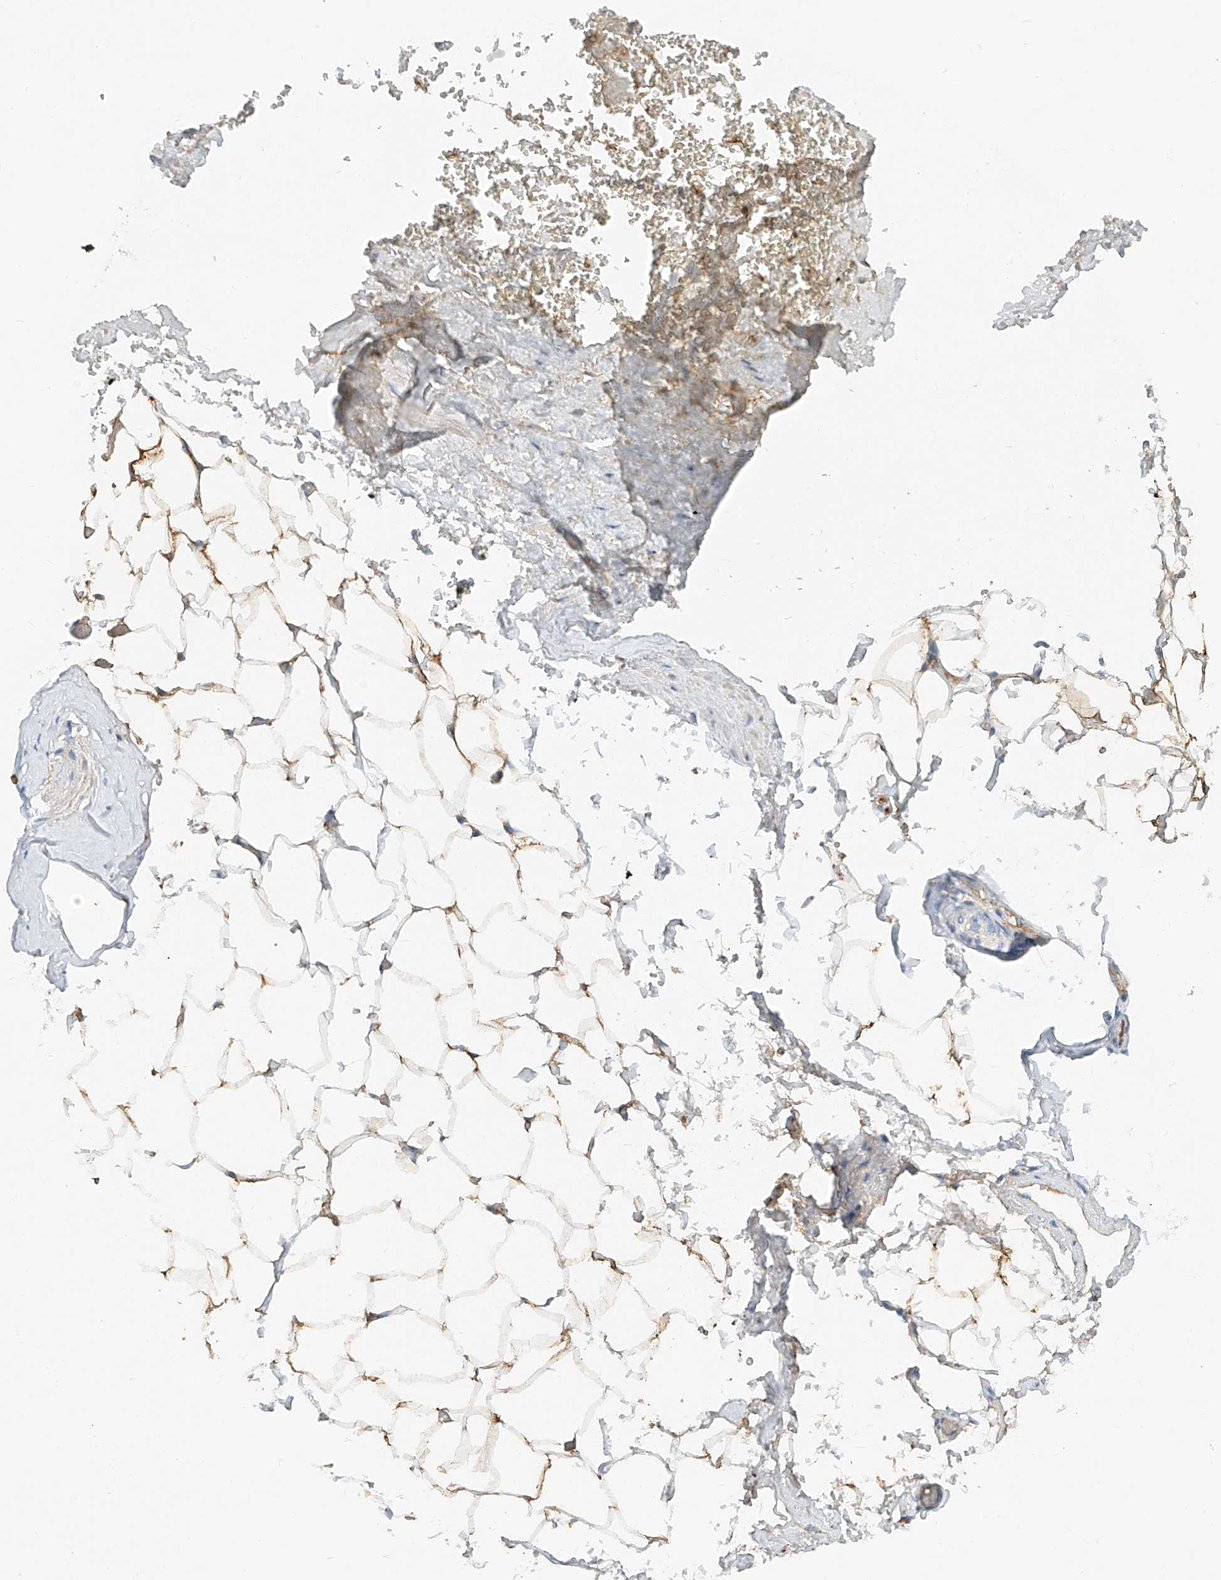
{"staining": {"intensity": "moderate", "quantity": "25%-75%", "location": "cytoplasmic/membranous"}, "tissue": "adipose tissue", "cell_type": "Adipocytes", "image_type": "normal", "snomed": [{"axis": "morphology", "description": "Normal tissue, NOS"}, {"axis": "morphology", "description": "Adenocarcinoma, Low grade"}, {"axis": "topography", "description": "Prostate"}, {"axis": "topography", "description": "Peripheral nerve tissue"}], "caption": "This photomicrograph reveals immunohistochemistry staining of unremarkable adipose tissue, with medium moderate cytoplasmic/membranous staining in approximately 25%-75% of adipocytes.", "gene": "OCSTAMP", "patient": {"sex": "male", "age": 63}}